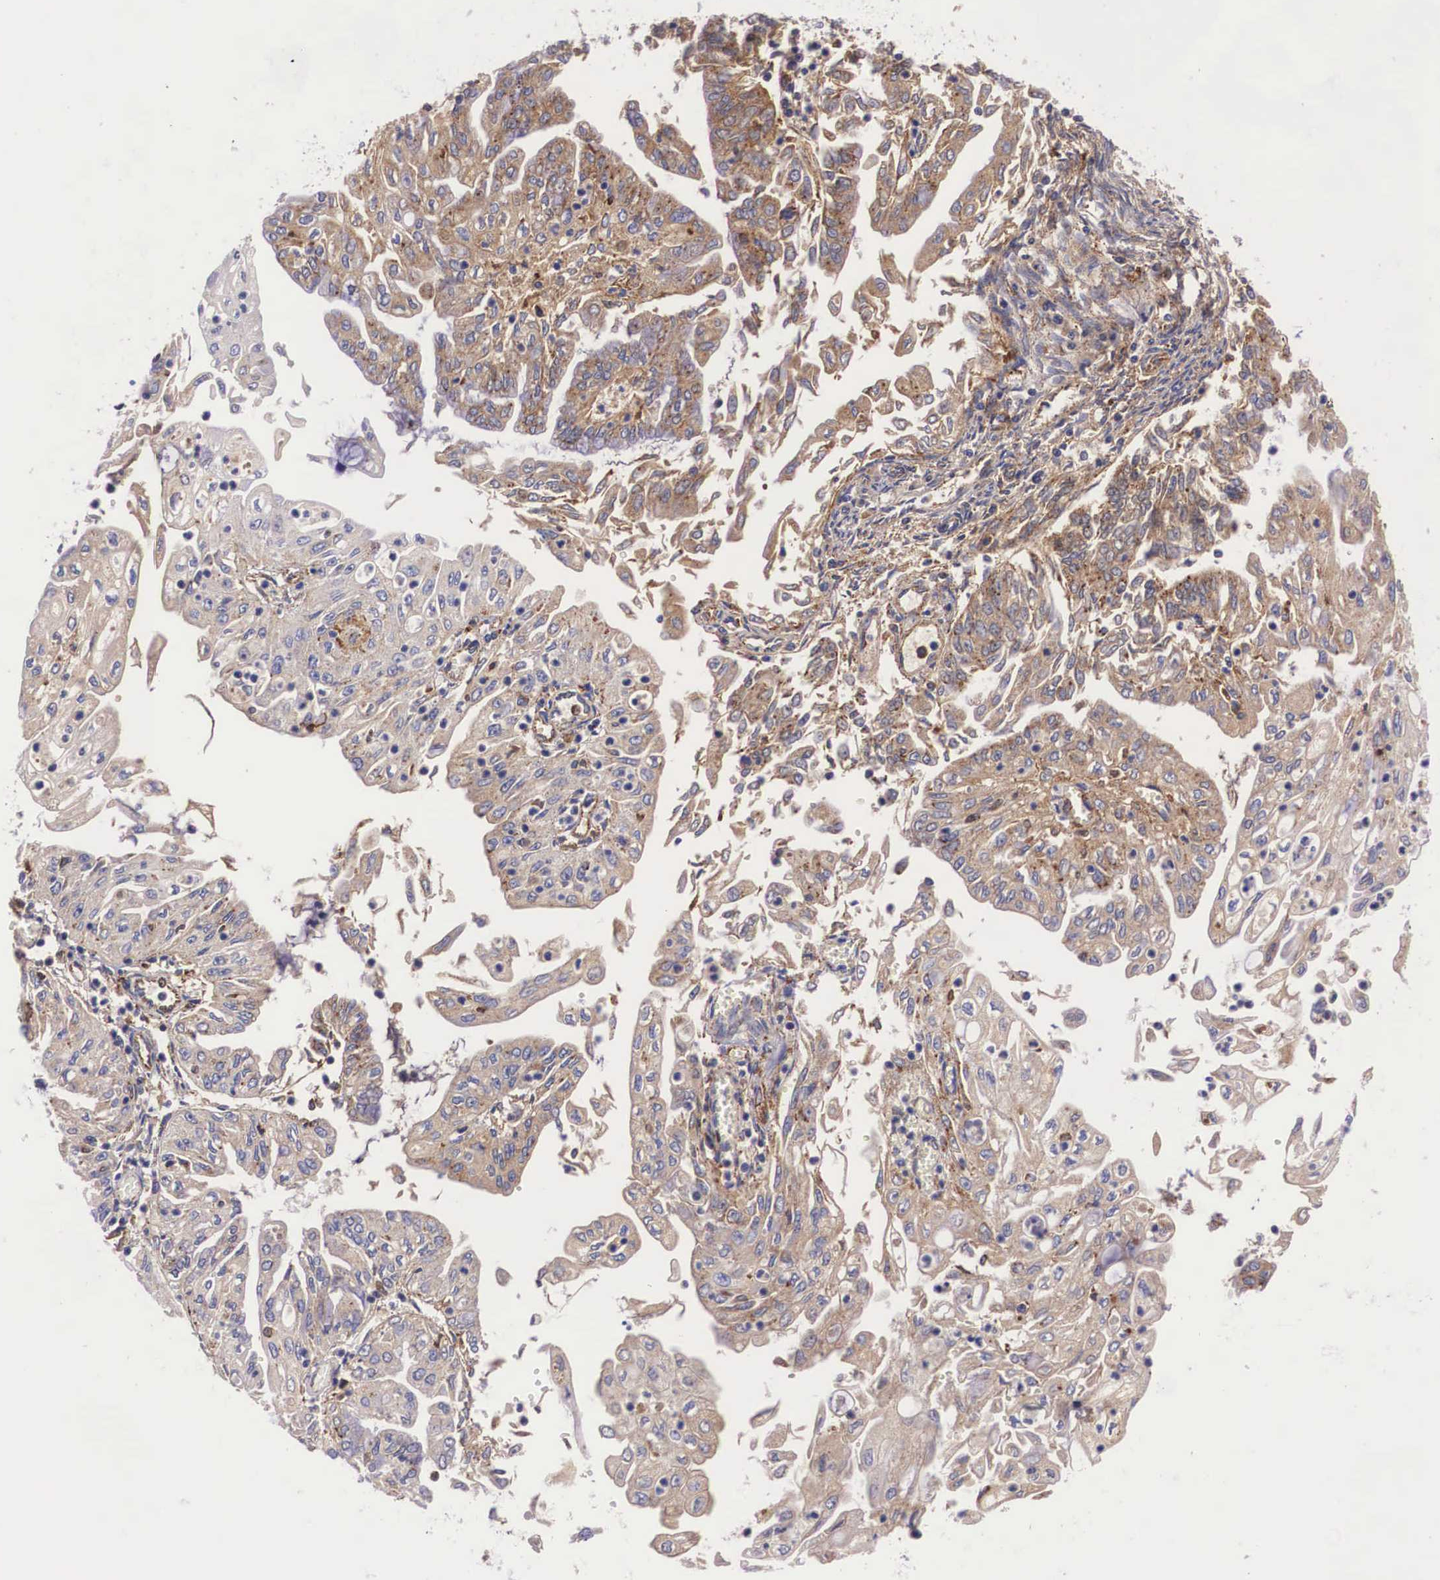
{"staining": {"intensity": "moderate", "quantity": ">75%", "location": "cytoplasmic/membranous"}, "tissue": "endometrial cancer", "cell_type": "Tumor cells", "image_type": "cancer", "snomed": [{"axis": "morphology", "description": "Adenocarcinoma, NOS"}, {"axis": "topography", "description": "Endometrium"}], "caption": "Immunohistochemistry (IHC) histopathology image of neoplastic tissue: endometrial adenocarcinoma stained using immunohistochemistry displays medium levels of moderate protein expression localized specifically in the cytoplasmic/membranous of tumor cells, appearing as a cytoplasmic/membranous brown color.", "gene": "NAGA", "patient": {"sex": "female", "age": 75}}